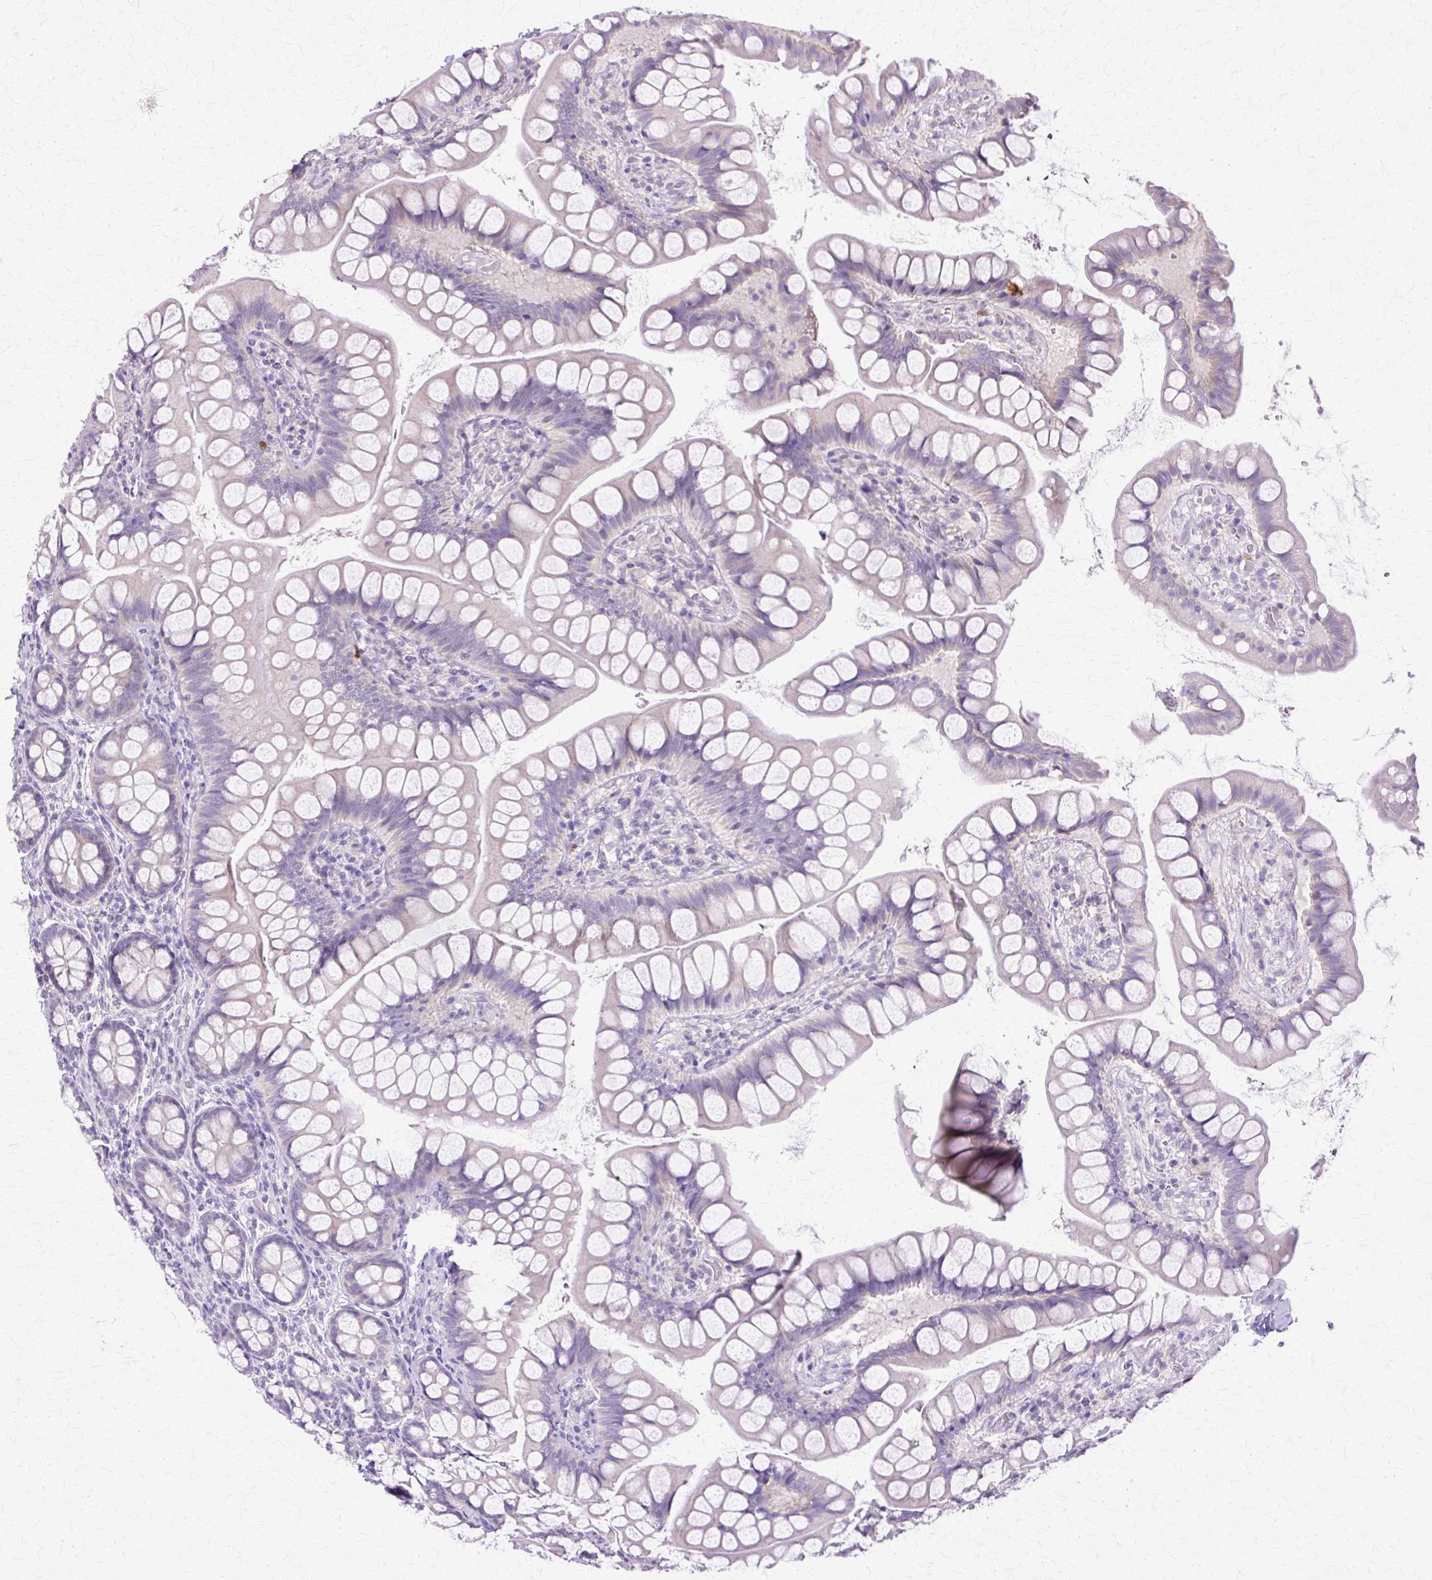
{"staining": {"intensity": "negative", "quantity": "none", "location": "none"}, "tissue": "small intestine", "cell_type": "Glandular cells", "image_type": "normal", "snomed": [{"axis": "morphology", "description": "Normal tissue, NOS"}, {"axis": "topography", "description": "Small intestine"}], "caption": "Protein analysis of benign small intestine reveals no significant staining in glandular cells.", "gene": "HSPA1A", "patient": {"sex": "male", "age": 70}}